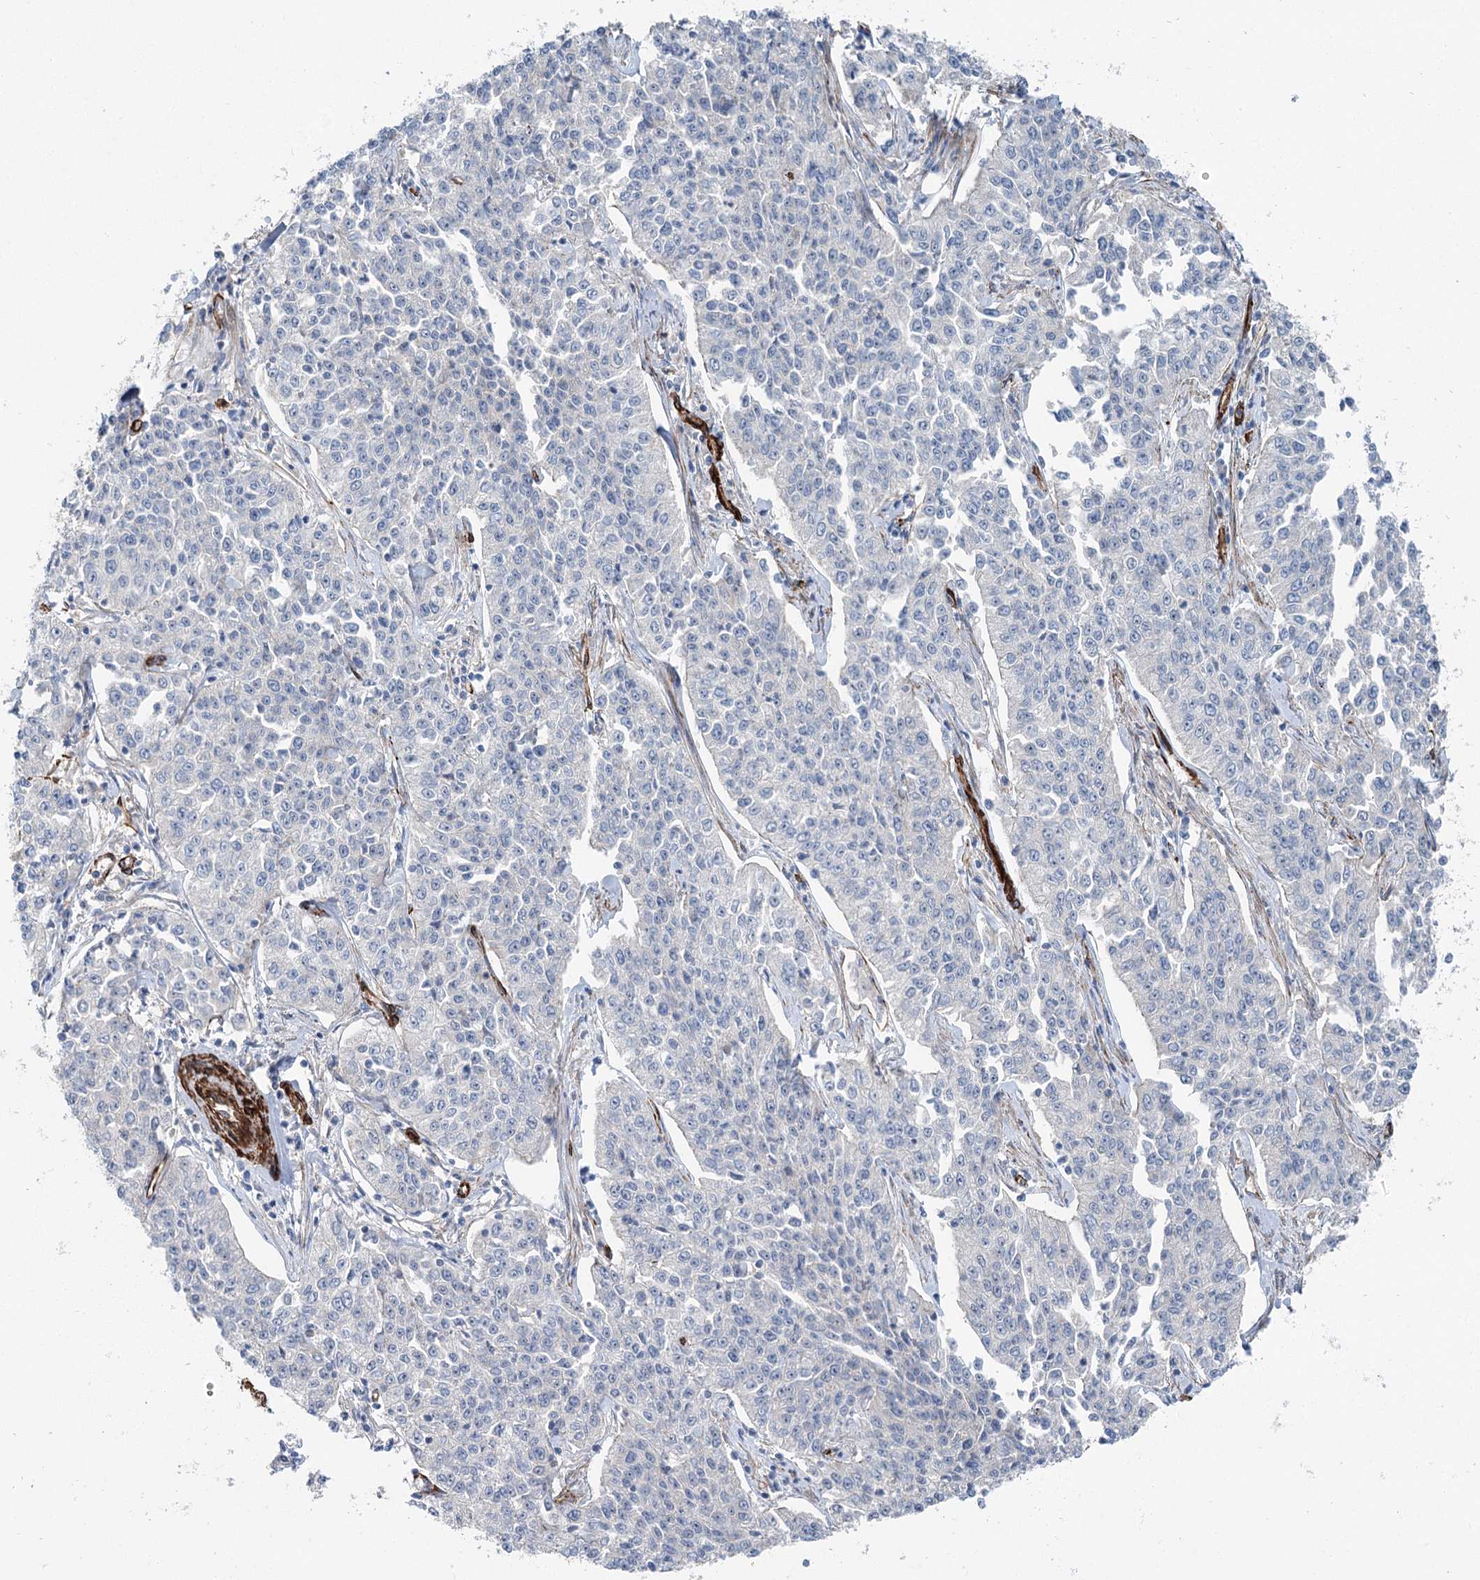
{"staining": {"intensity": "negative", "quantity": "none", "location": "none"}, "tissue": "cervical cancer", "cell_type": "Tumor cells", "image_type": "cancer", "snomed": [{"axis": "morphology", "description": "Squamous cell carcinoma, NOS"}, {"axis": "topography", "description": "Cervix"}], "caption": "Tumor cells are negative for protein expression in human cervical cancer (squamous cell carcinoma).", "gene": "IQSEC1", "patient": {"sex": "female", "age": 35}}